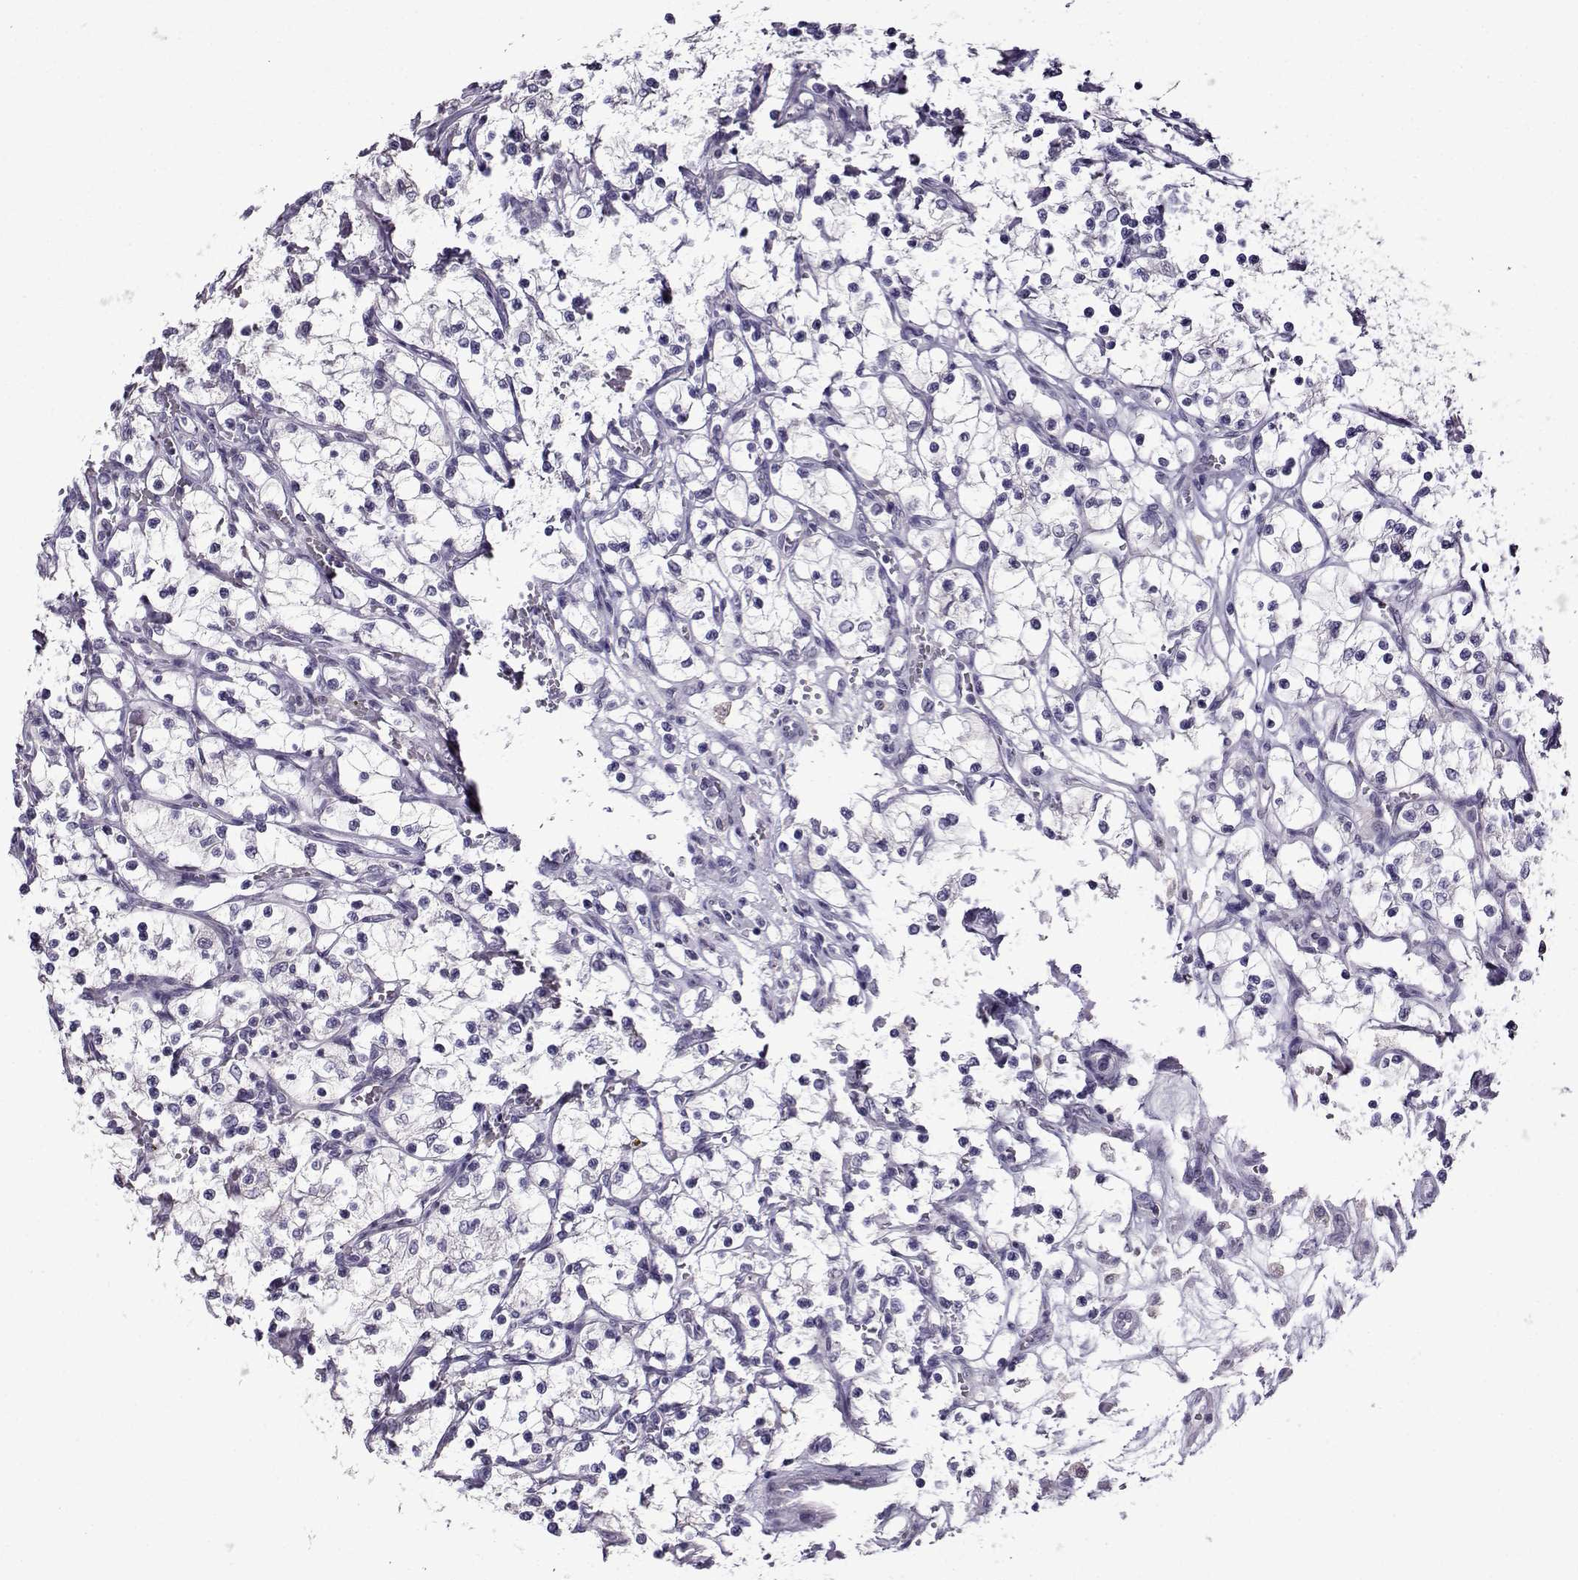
{"staining": {"intensity": "negative", "quantity": "none", "location": "none"}, "tissue": "renal cancer", "cell_type": "Tumor cells", "image_type": "cancer", "snomed": [{"axis": "morphology", "description": "Adenocarcinoma, NOS"}, {"axis": "topography", "description": "Kidney"}], "caption": "Immunohistochemistry (IHC) photomicrograph of neoplastic tissue: human renal cancer (adenocarcinoma) stained with DAB (3,3'-diaminobenzidine) exhibits no significant protein expression in tumor cells.", "gene": "CRYBB1", "patient": {"sex": "female", "age": 69}}